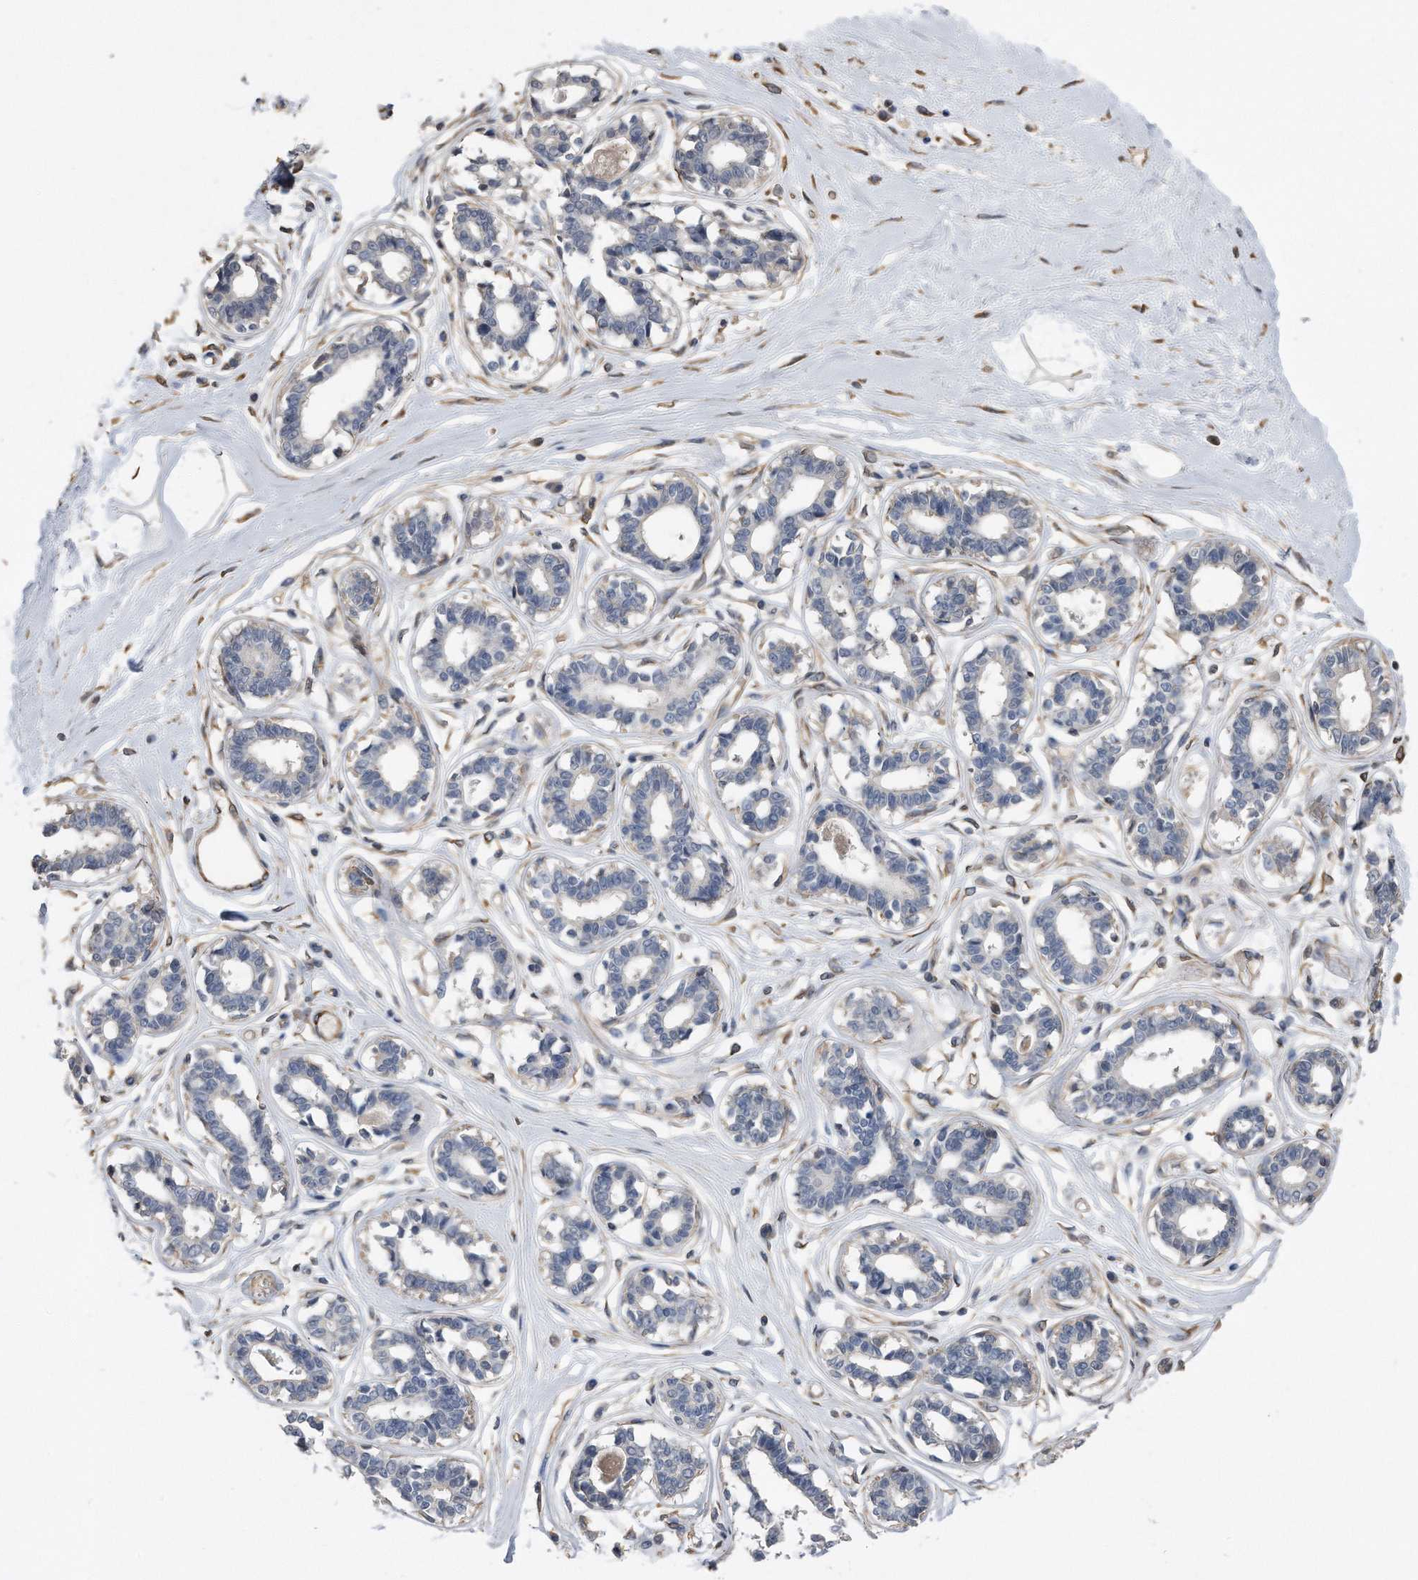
{"staining": {"intensity": "weak", "quantity": "25%-75%", "location": "cytoplasmic/membranous"}, "tissue": "breast", "cell_type": "Adipocytes", "image_type": "normal", "snomed": [{"axis": "morphology", "description": "Normal tissue, NOS"}, {"axis": "topography", "description": "Breast"}], "caption": "This histopathology image reveals immunohistochemistry staining of unremarkable human breast, with low weak cytoplasmic/membranous staining in approximately 25%-75% of adipocytes.", "gene": "GPC1", "patient": {"sex": "female", "age": 45}}